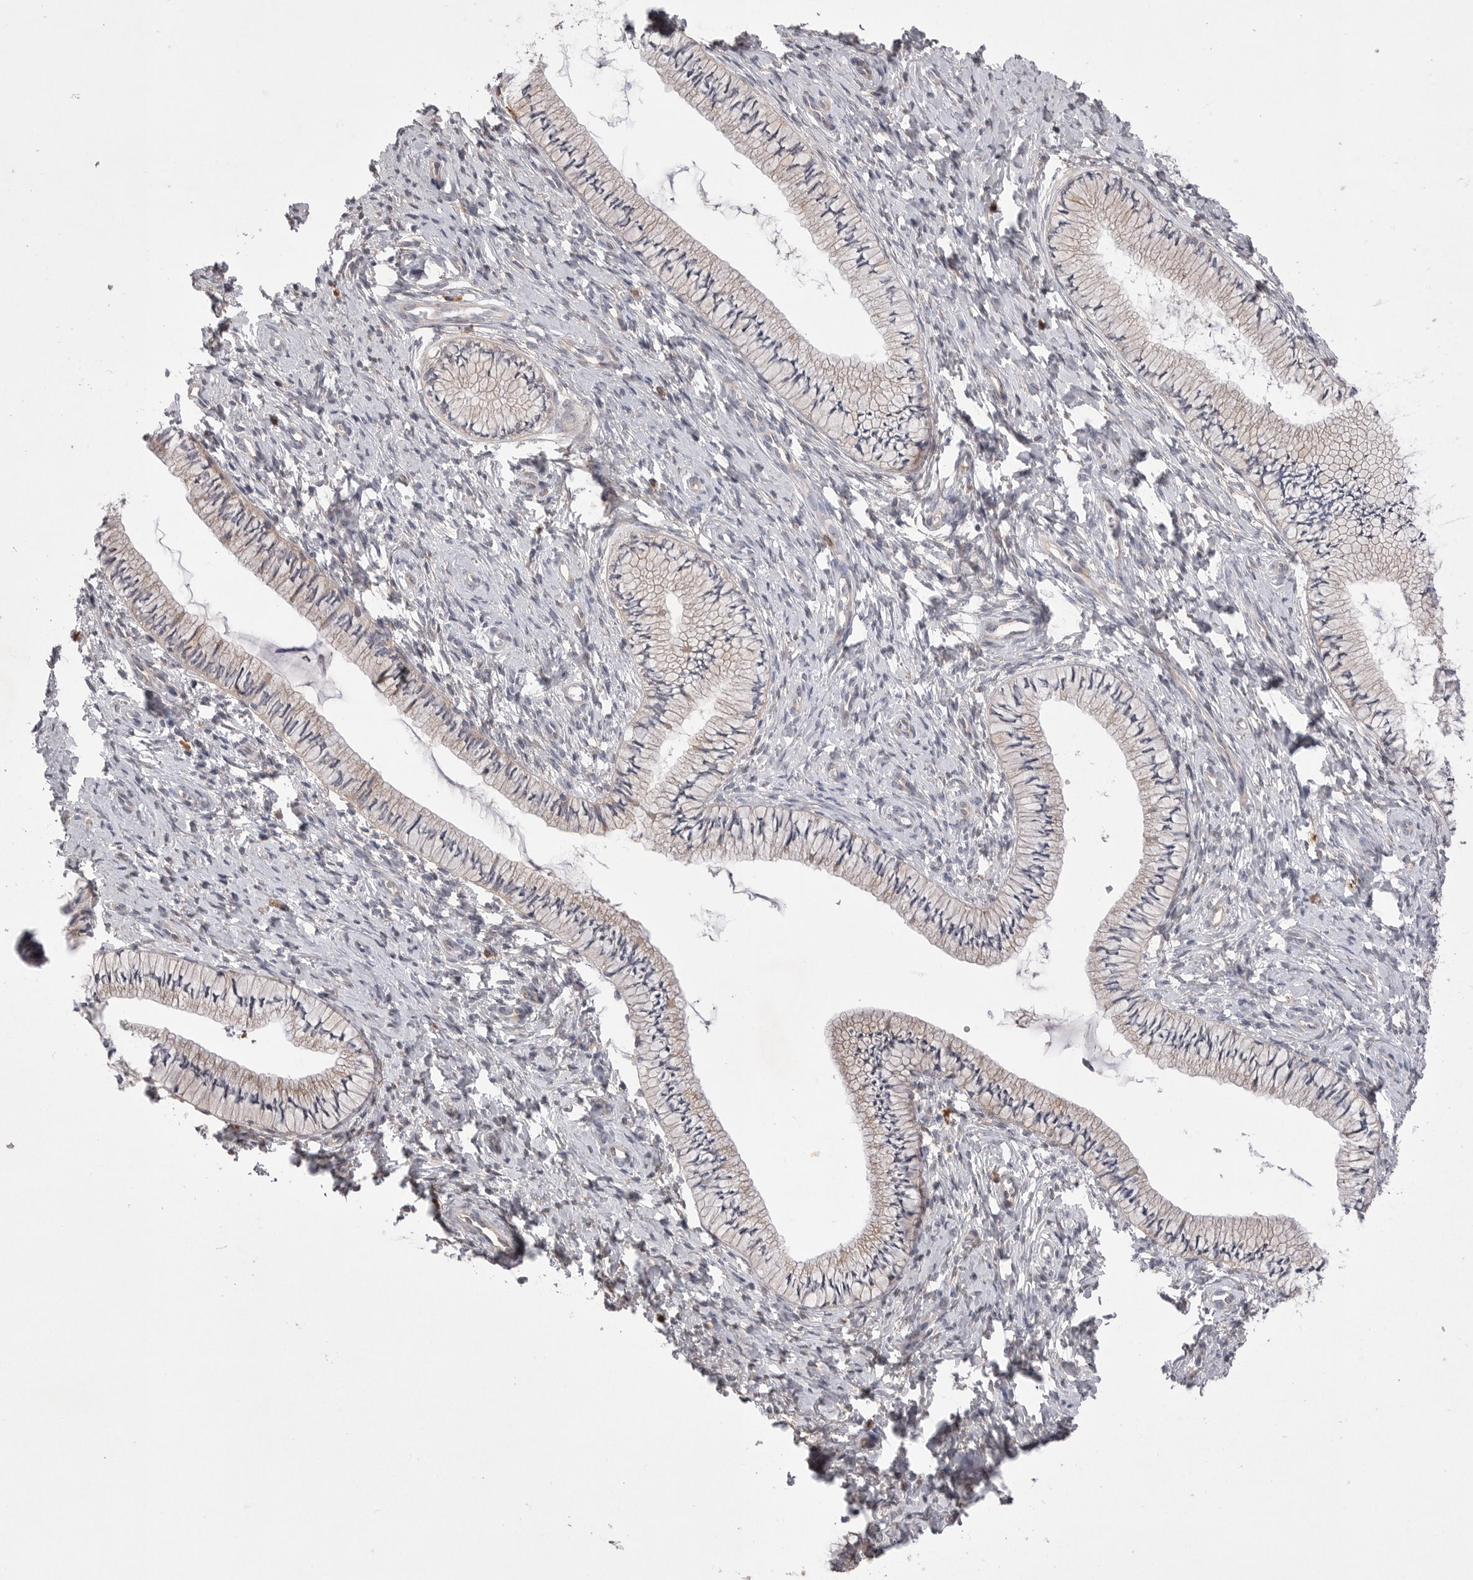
{"staining": {"intensity": "weak", "quantity": "<25%", "location": "cytoplasmic/membranous"}, "tissue": "cervix", "cell_type": "Glandular cells", "image_type": "normal", "snomed": [{"axis": "morphology", "description": "Normal tissue, NOS"}, {"axis": "topography", "description": "Cervix"}], "caption": "Glandular cells show no significant staining in benign cervix. Nuclei are stained in blue.", "gene": "VAC14", "patient": {"sex": "female", "age": 36}}